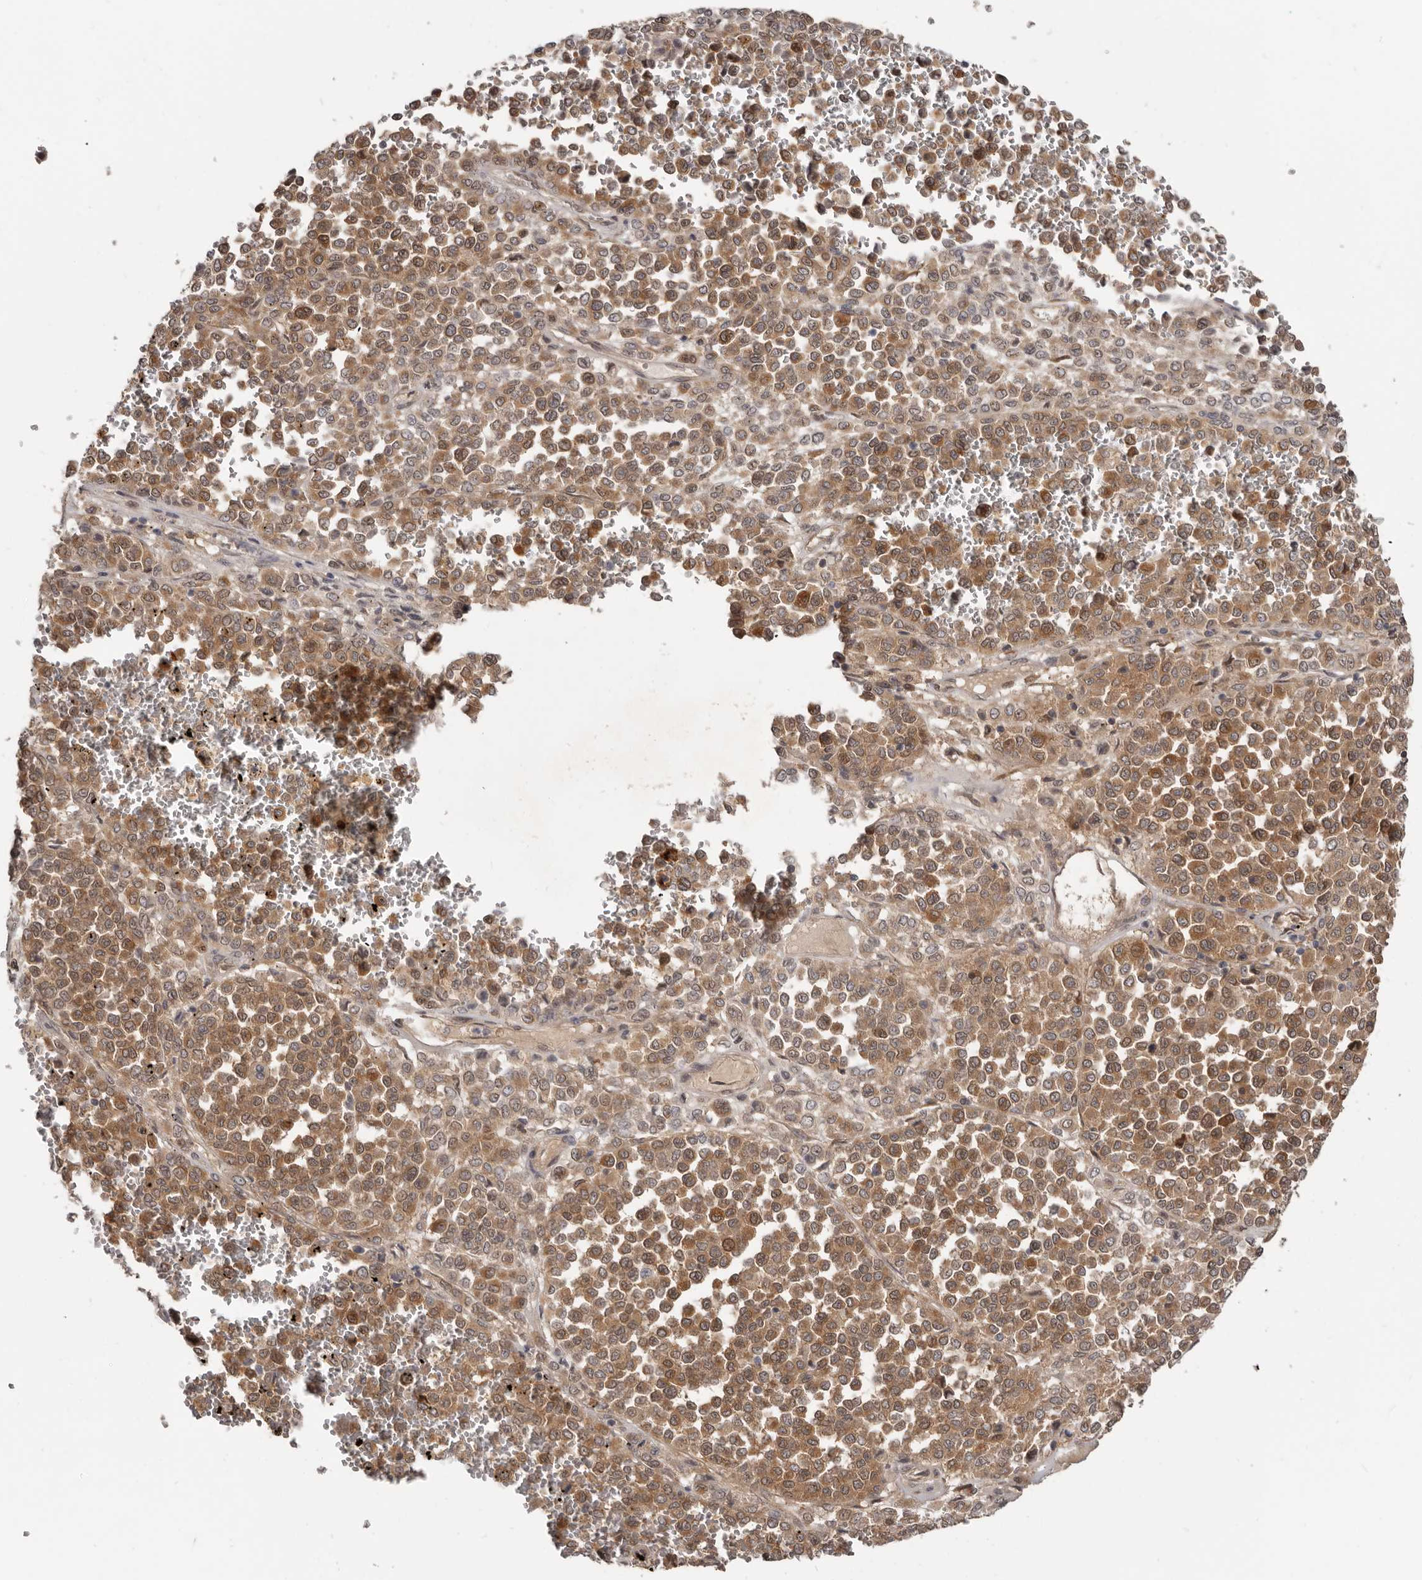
{"staining": {"intensity": "moderate", "quantity": ">75%", "location": "cytoplasmic/membranous"}, "tissue": "melanoma", "cell_type": "Tumor cells", "image_type": "cancer", "snomed": [{"axis": "morphology", "description": "Malignant melanoma, Metastatic site"}, {"axis": "topography", "description": "Pancreas"}], "caption": "Immunohistochemistry of human malignant melanoma (metastatic site) reveals medium levels of moderate cytoplasmic/membranous expression in approximately >75% of tumor cells. The protein of interest is shown in brown color, while the nuclei are stained blue.", "gene": "BAD", "patient": {"sex": "female", "age": 30}}